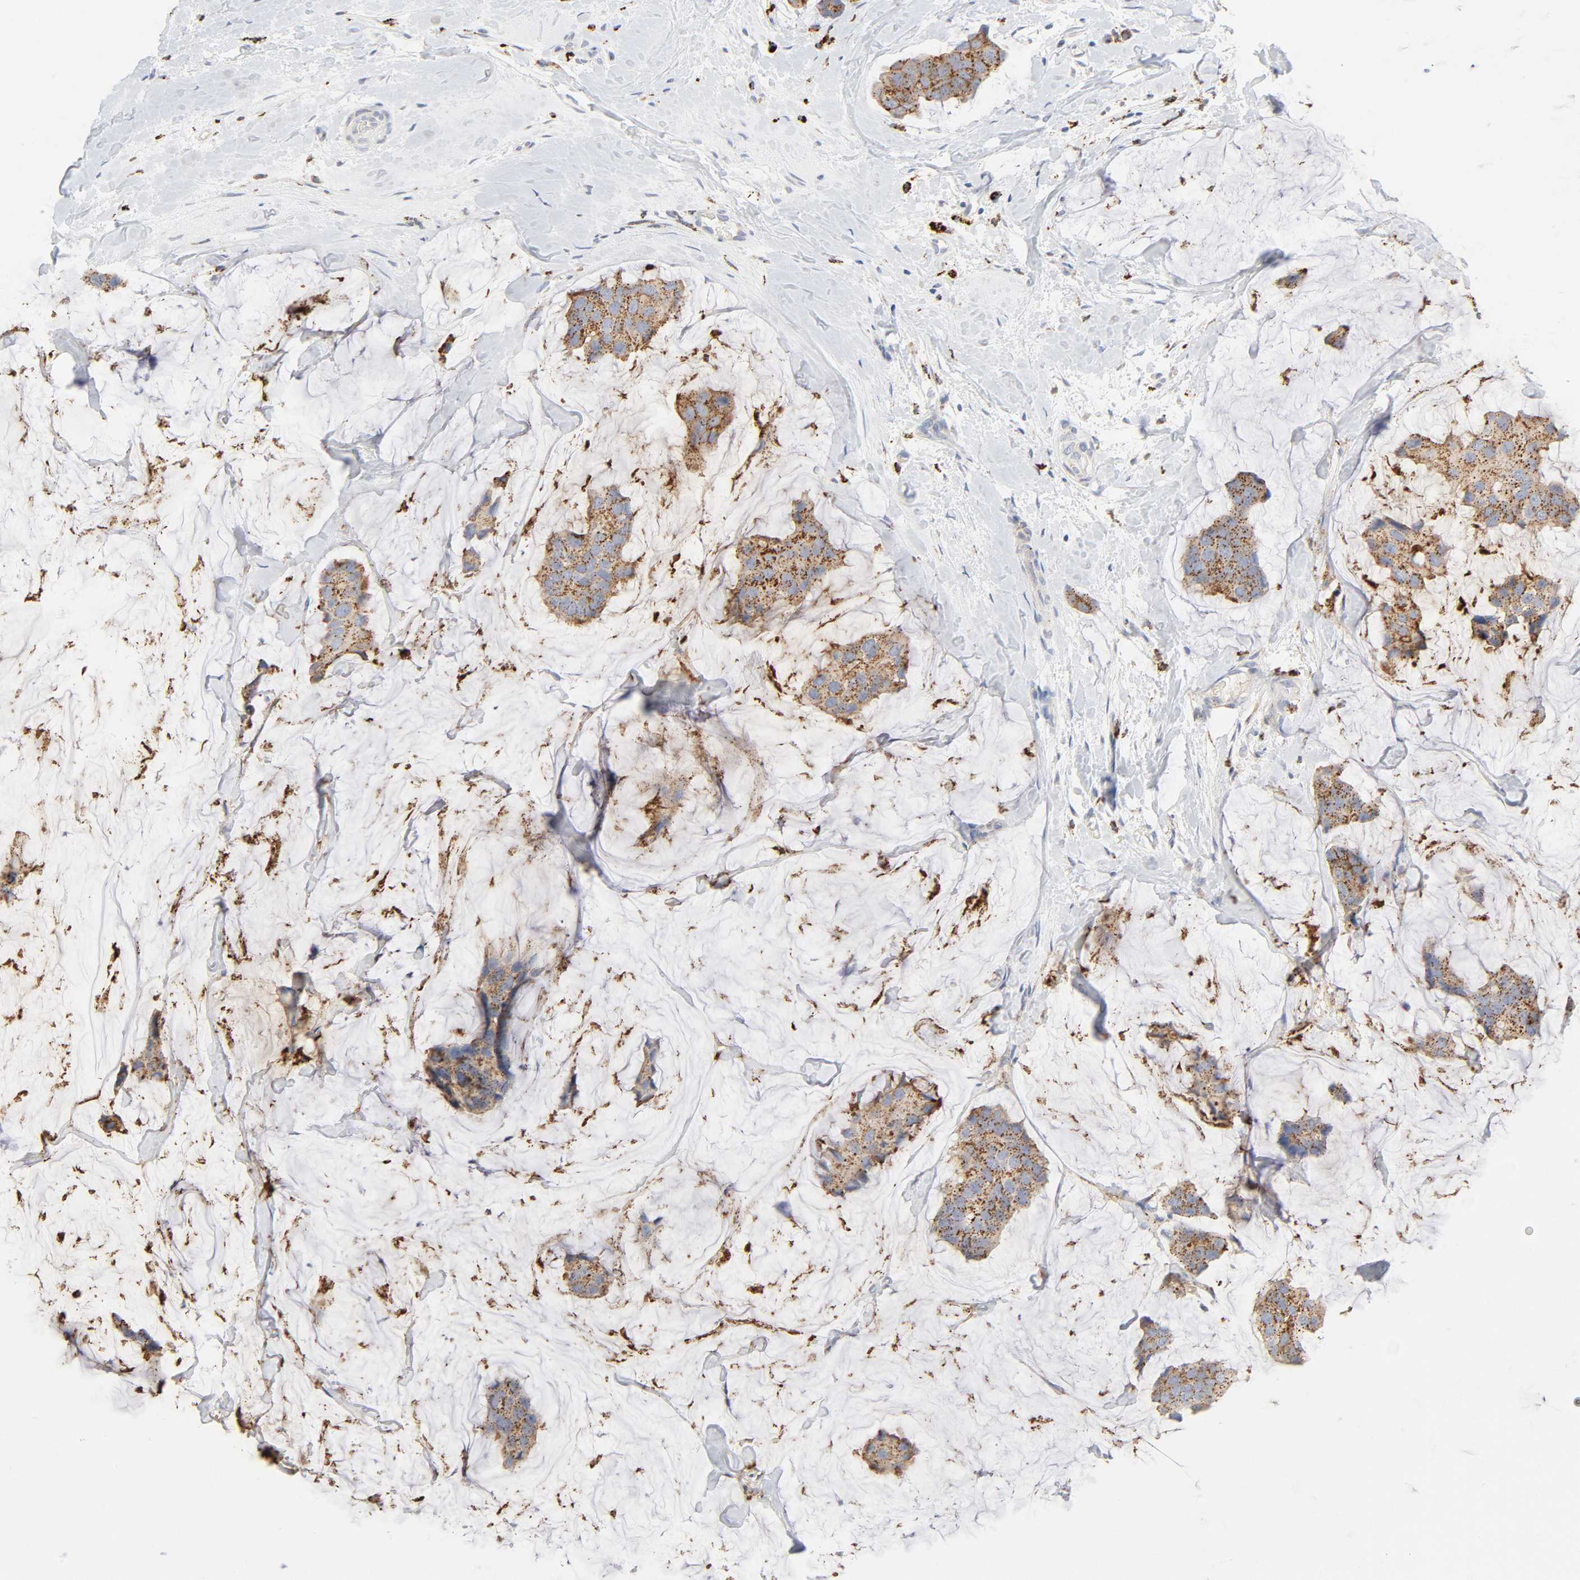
{"staining": {"intensity": "strong", "quantity": ">75%", "location": "cytoplasmic/membranous"}, "tissue": "breast cancer", "cell_type": "Tumor cells", "image_type": "cancer", "snomed": [{"axis": "morphology", "description": "Normal tissue, NOS"}, {"axis": "morphology", "description": "Duct carcinoma"}, {"axis": "topography", "description": "Breast"}], "caption": "A histopathology image of breast cancer stained for a protein reveals strong cytoplasmic/membranous brown staining in tumor cells. Immunohistochemistry stains the protein of interest in brown and the nuclei are stained blue.", "gene": "MAGEB17", "patient": {"sex": "female", "age": 50}}